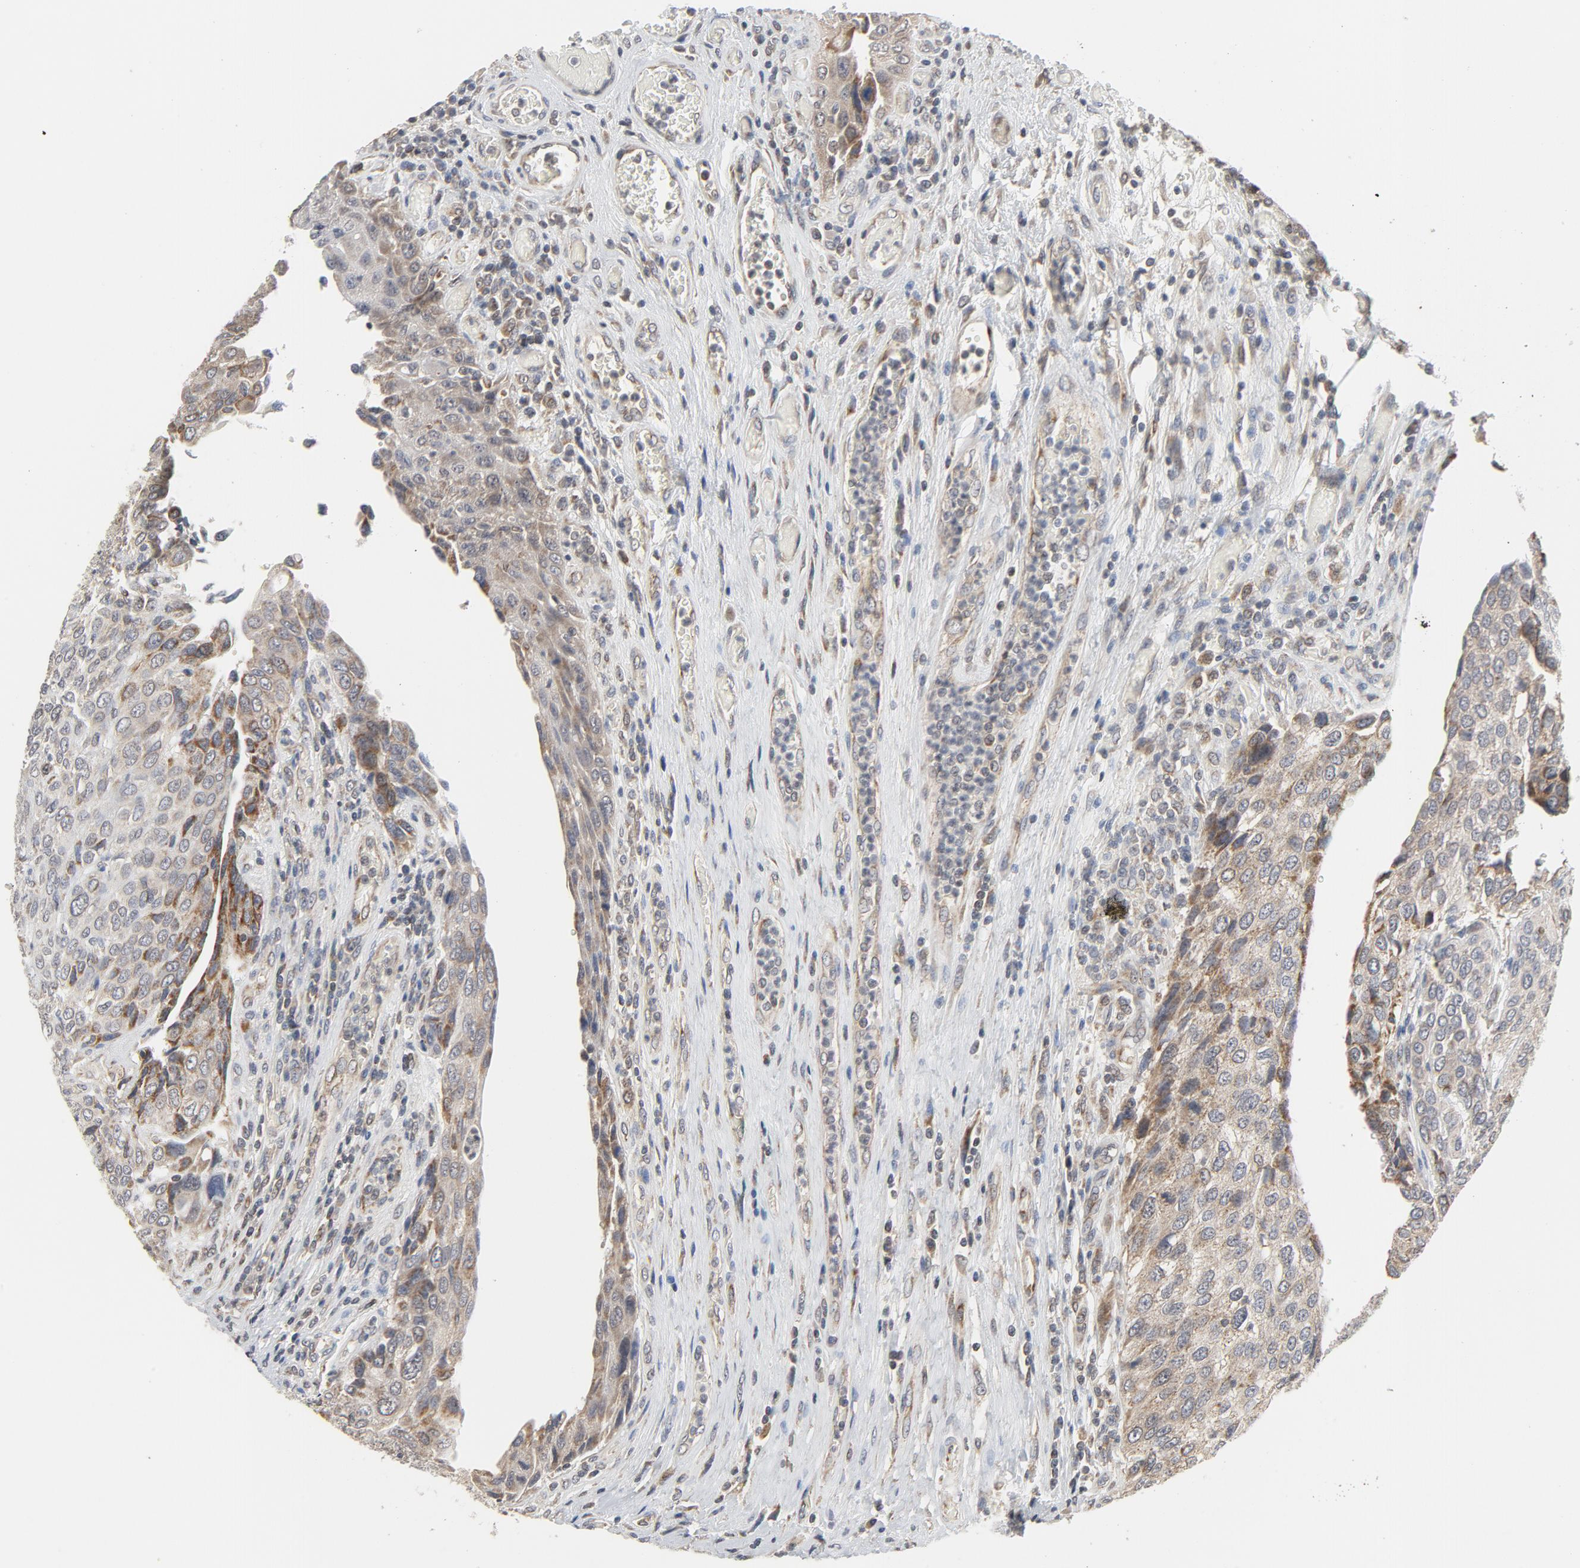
{"staining": {"intensity": "strong", "quantity": ">75%", "location": "cytoplasmic/membranous"}, "tissue": "urothelial cancer", "cell_type": "Tumor cells", "image_type": "cancer", "snomed": [{"axis": "morphology", "description": "Urothelial carcinoma, High grade"}, {"axis": "topography", "description": "Urinary bladder"}], "caption": "DAB (3,3'-diaminobenzidine) immunohistochemical staining of urothelial cancer reveals strong cytoplasmic/membranous protein expression in approximately >75% of tumor cells. The staining was performed using DAB (3,3'-diaminobenzidine), with brown indicating positive protein expression. Nuclei are stained blue with hematoxylin.", "gene": "C14orf119", "patient": {"sex": "male", "age": 50}}